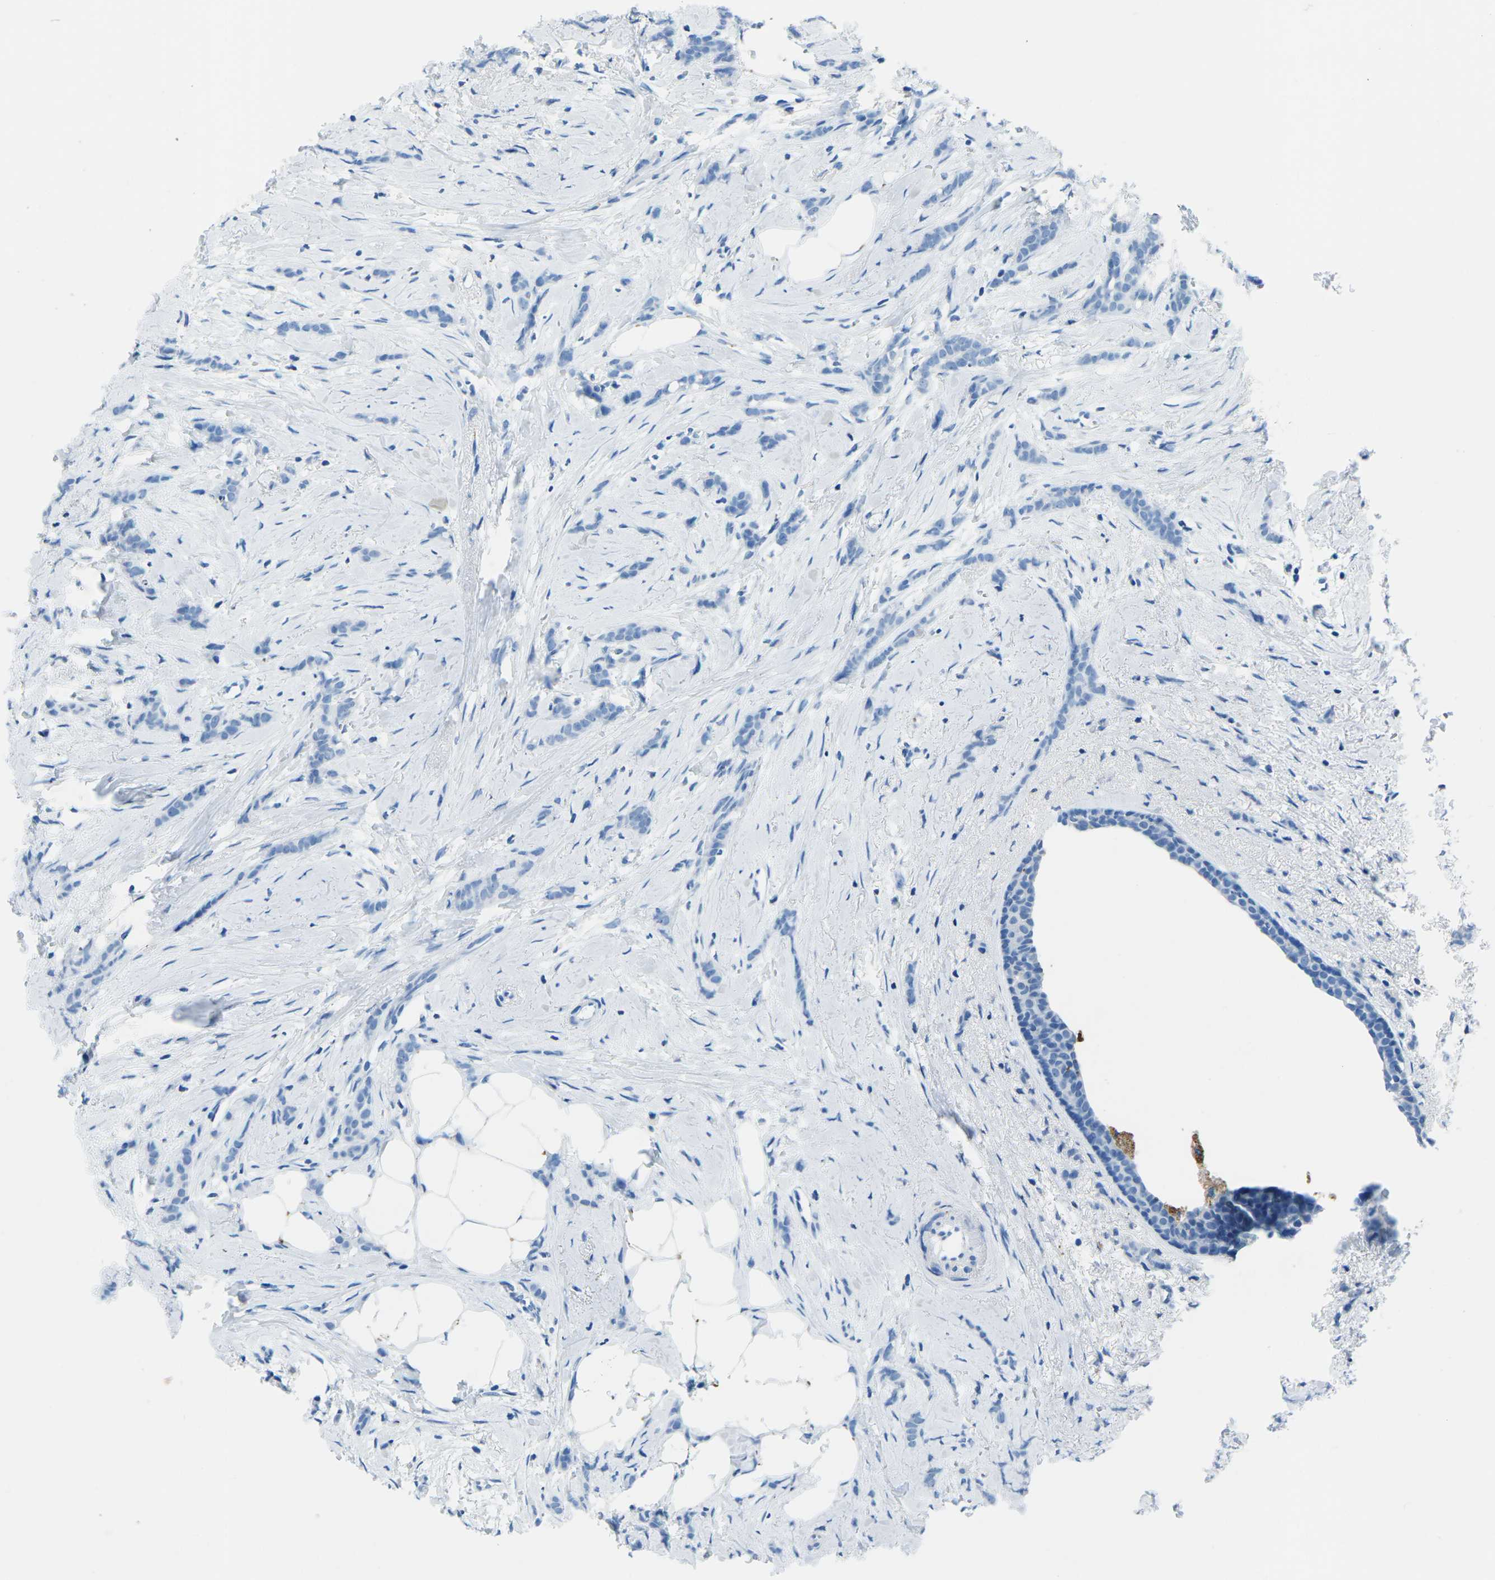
{"staining": {"intensity": "negative", "quantity": "none", "location": "none"}, "tissue": "breast cancer", "cell_type": "Tumor cells", "image_type": "cancer", "snomed": [{"axis": "morphology", "description": "Lobular carcinoma, in situ"}, {"axis": "morphology", "description": "Lobular carcinoma"}, {"axis": "topography", "description": "Breast"}], "caption": "An IHC histopathology image of lobular carcinoma (breast) is shown. There is no staining in tumor cells of lobular carcinoma (breast). (Stains: DAB (3,3'-diaminobenzidine) immunohistochemistry with hematoxylin counter stain, Microscopy: brightfield microscopy at high magnification).", "gene": "MYH8", "patient": {"sex": "female", "age": 41}}